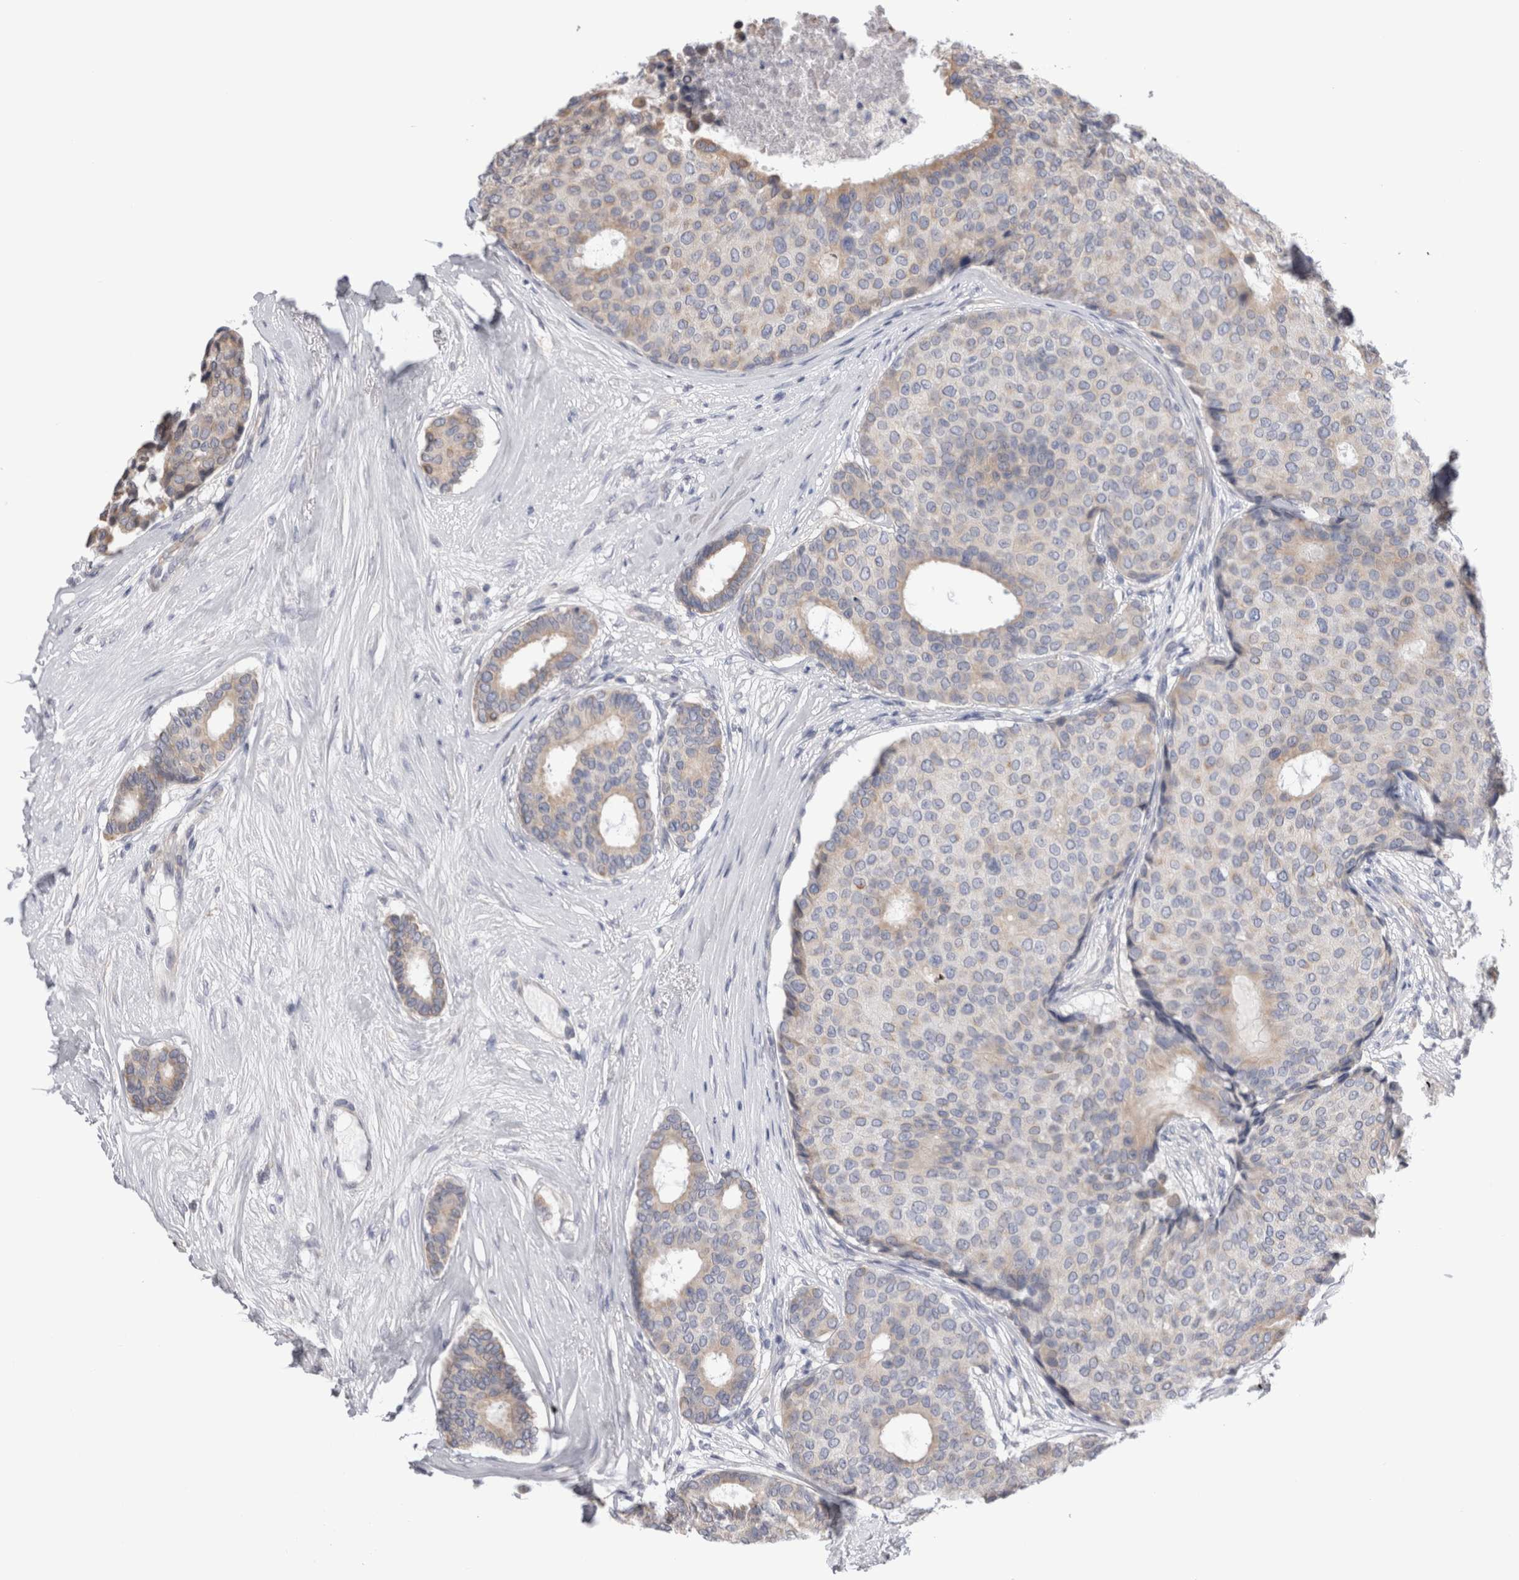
{"staining": {"intensity": "negative", "quantity": "none", "location": "none"}, "tissue": "breast cancer", "cell_type": "Tumor cells", "image_type": "cancer", "snomed": [{"axis": "morphology", "description": "Duct carcinoma"}, {"axis": "topography", "description": "Breast"}], "caption": "The immunohistochemistry (IHC) photomicrograph has no significant positivity in tumor cells of breast cancer tissue.", "gene": "SMAP2", "patient": {"sex": "female", "age": 75}}